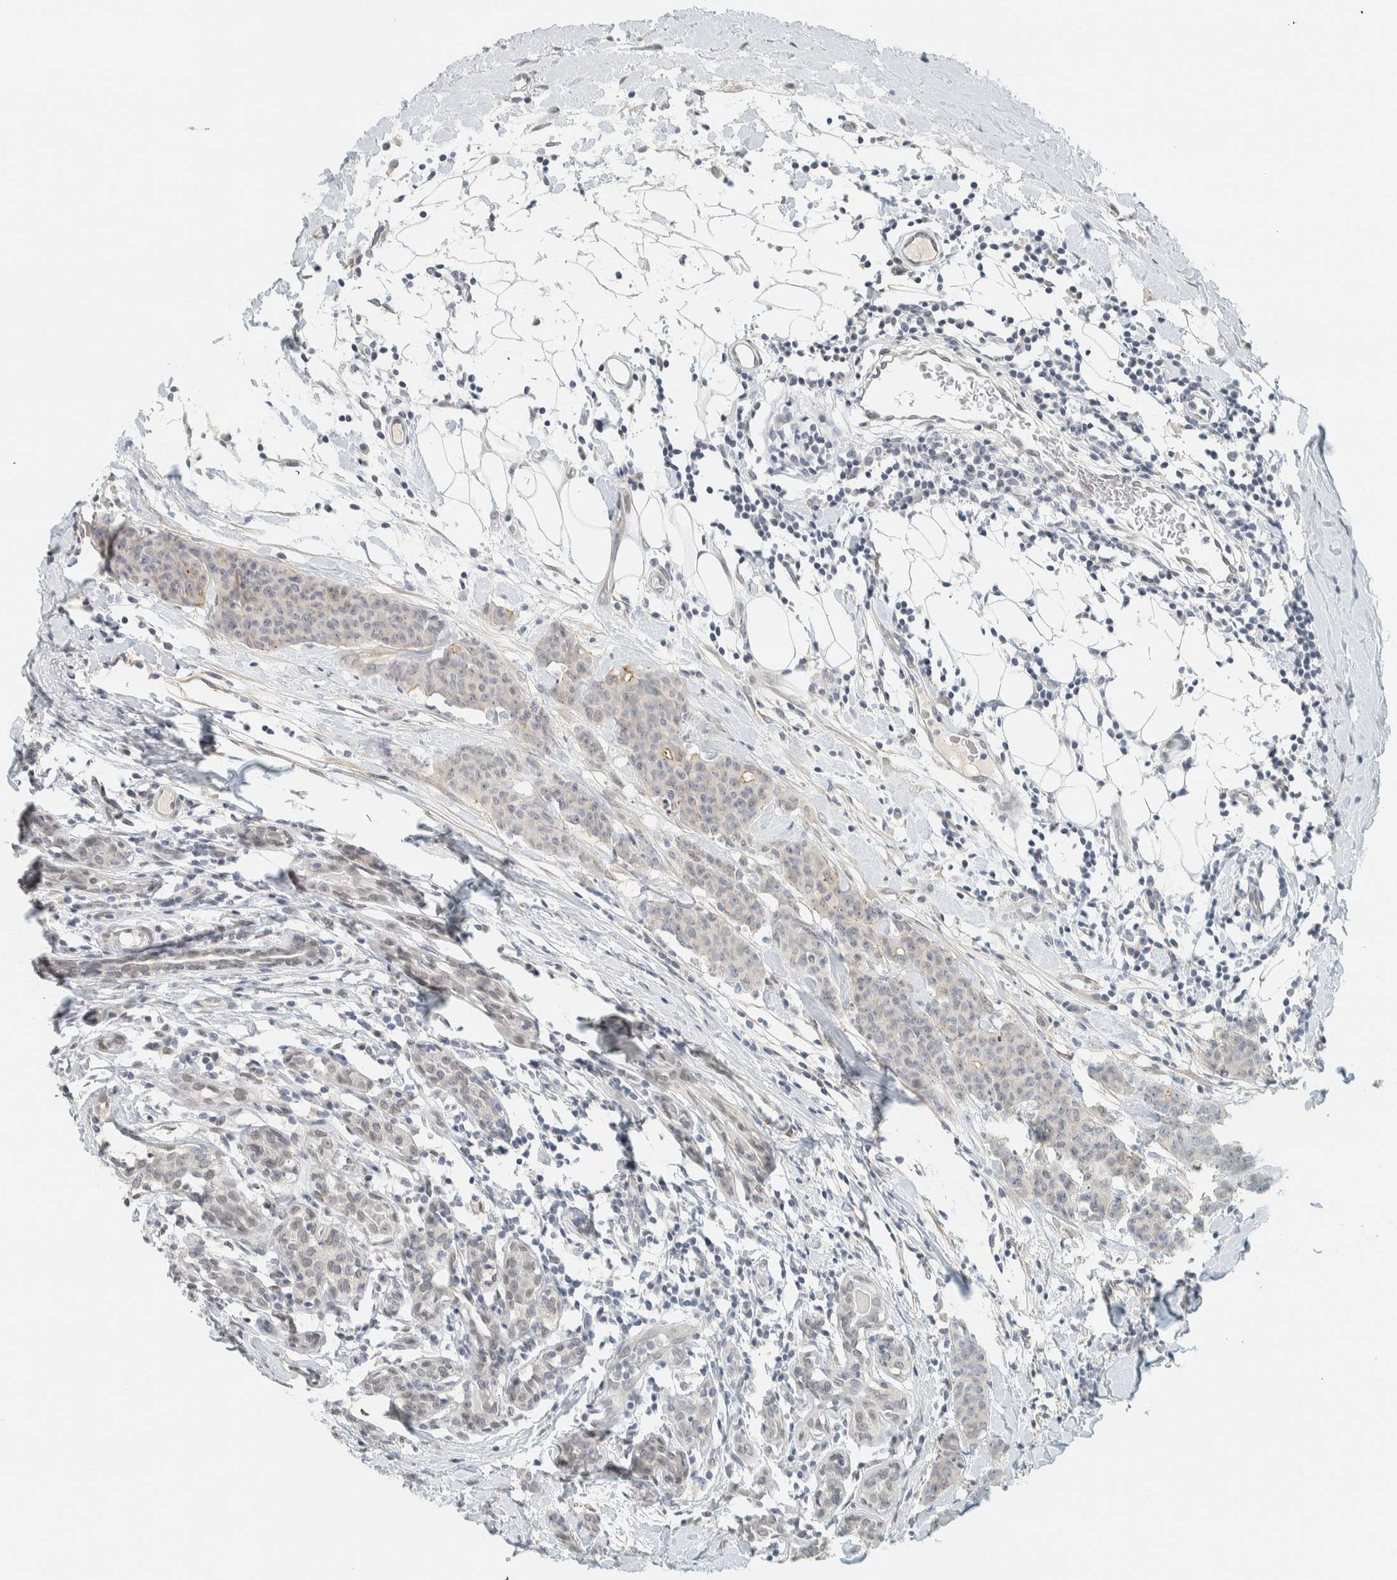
{"staining": {"intensity": "negative", "quantity": "none", "location": "none"}, "tissue": "breast cancer", "cell_type": "Tumor cells", "image_type": "cancer", "snomed": [{"axis": "morphology", "description": "Normal tissue, NOS"}, {"axis": "morphology", "description": "Duct carcinoma"}, {"axis": "topography", "description": "Breast"}], "caption": "High power microscopy photomicrograph of an IHC image of infiltrating ductal carcinoma (breast), revealing no significant expression in tumor cells.", "gene": "C1QTNF12", "patient": {"sex": "female", "age": 40}}